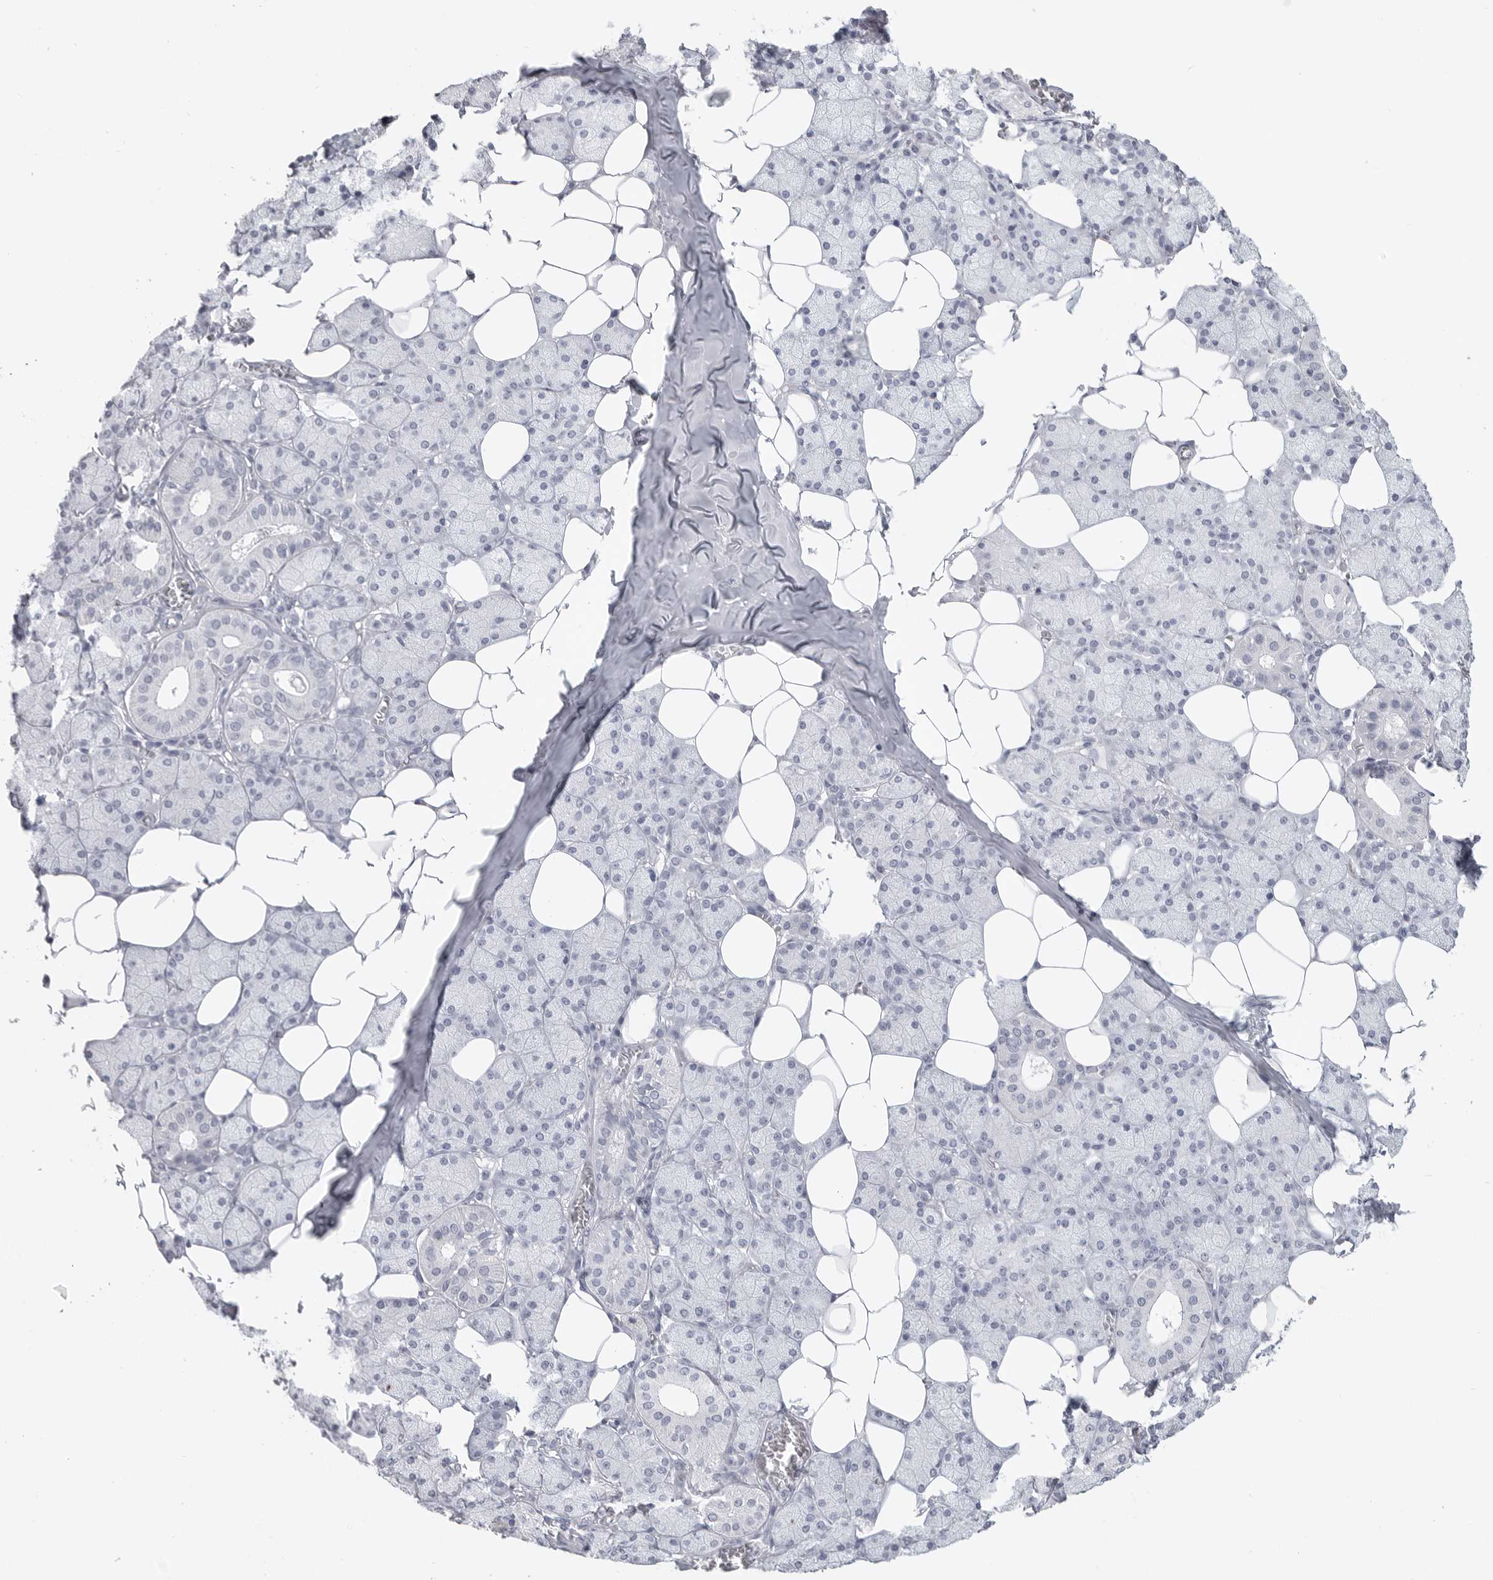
{"staining": {"intensity": "negative", "quantity": "none", "location": "none"}, "tissue": "salivary gland", "cell_type": "Glandular cells", "image_type": "normal", "snomed": [{"axis": "morphology", "description": "Normal tissue, NOS"}, {"axis": "topography", "description": "Salivary gland"}], "caption": "This is an immunohistochemistry (IHC) micrograph of unremarkable salivary gland. There is no staining in glandular cells.", "gene": "LY6D", "patient": {"sex": "female", "age": 33}}